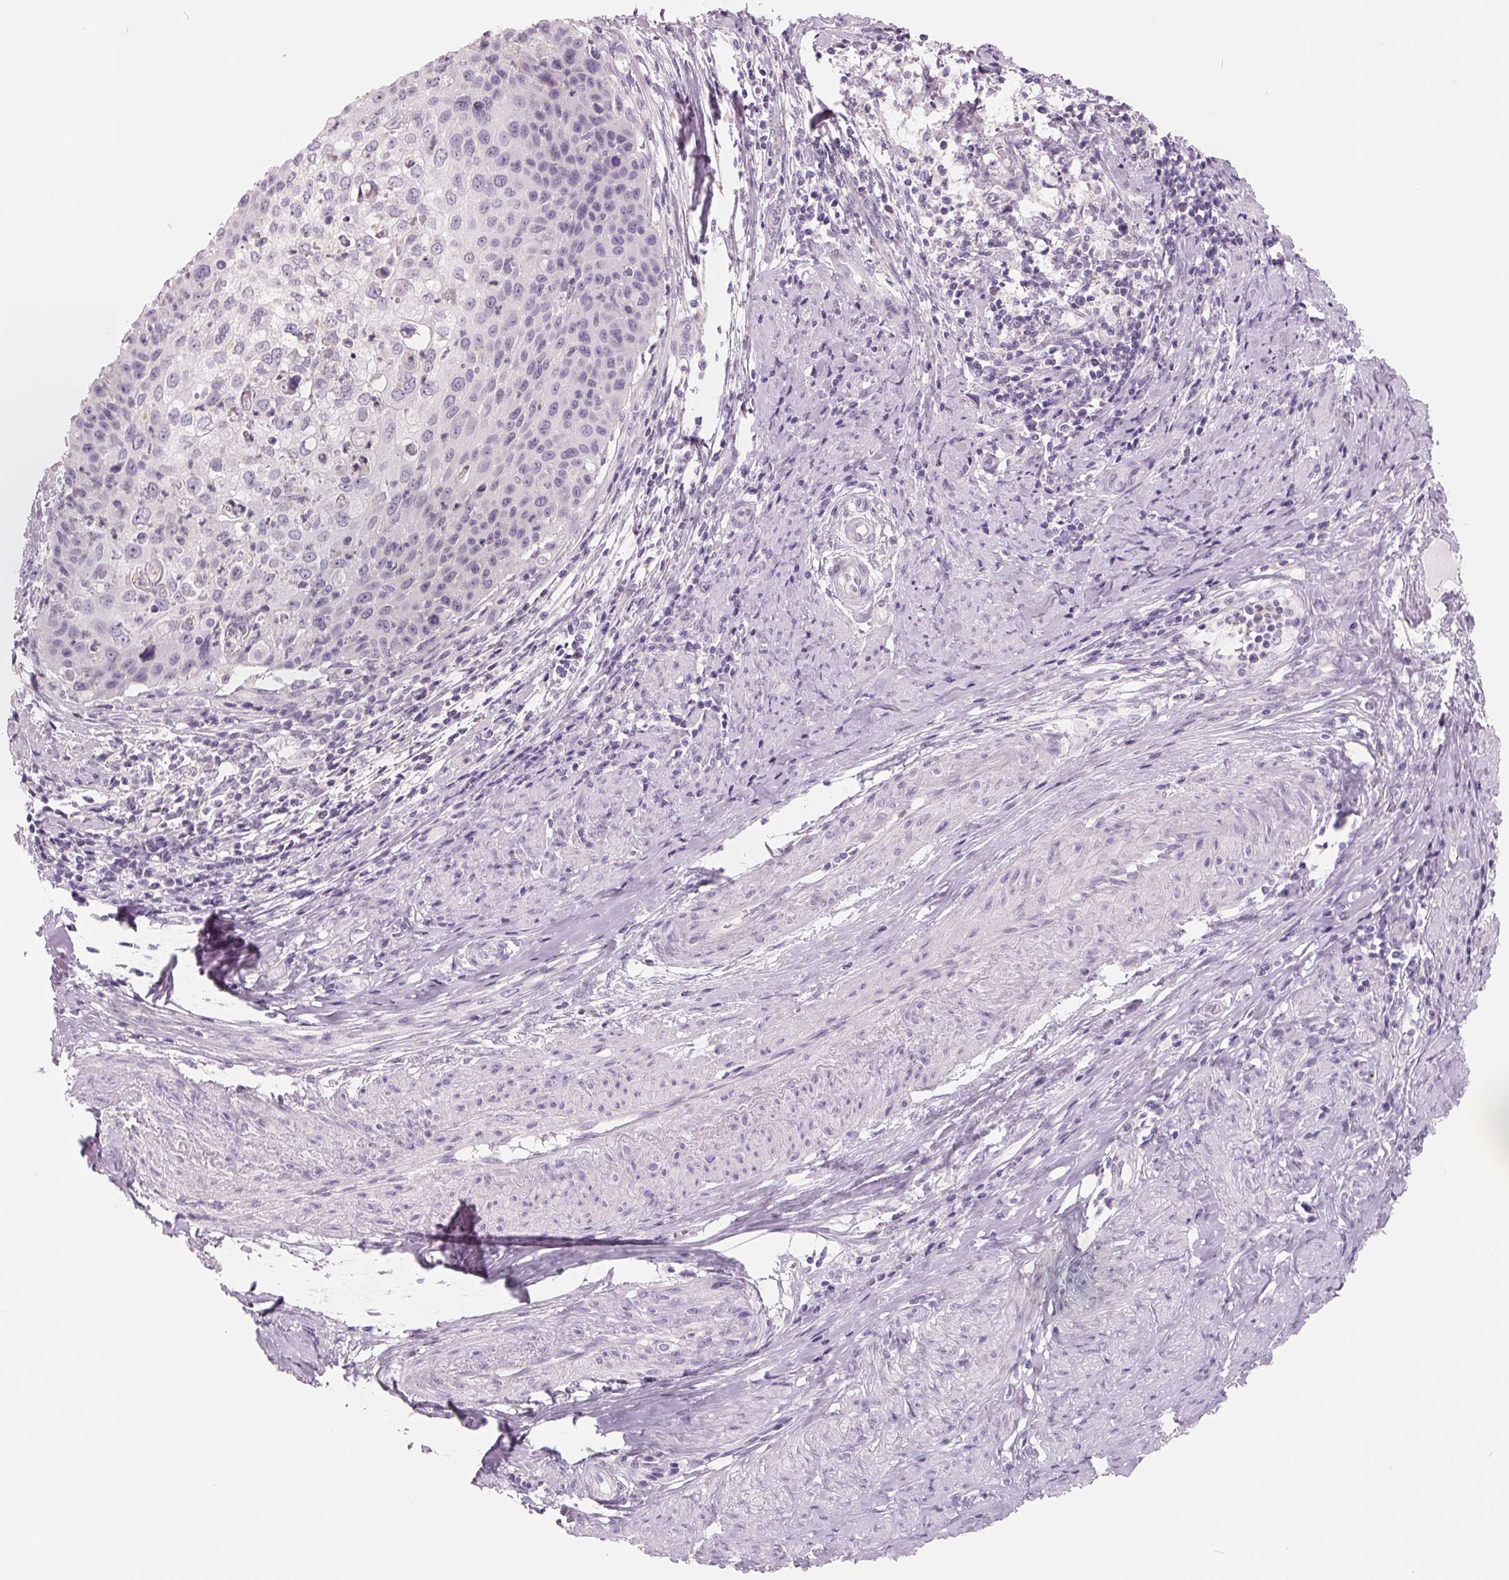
{"staining": {"intensity": "negative", "quantity": "none", "location": "none"}, "tissue": "cervical cancer", "cell_type": "Tumor cells", "image_type": "cancer", "snomed": [{"axis": "morphology", "description": "Squamous cell carcinoma, NOS"}, {"axis": "topography", "description": "Cervix"}], "caption": "The image shows no significant staining in tumor cells of cervical squamous cell carcinoma.", "gene": "FTCD", "patient": {"sex": "female", "age": 65}}